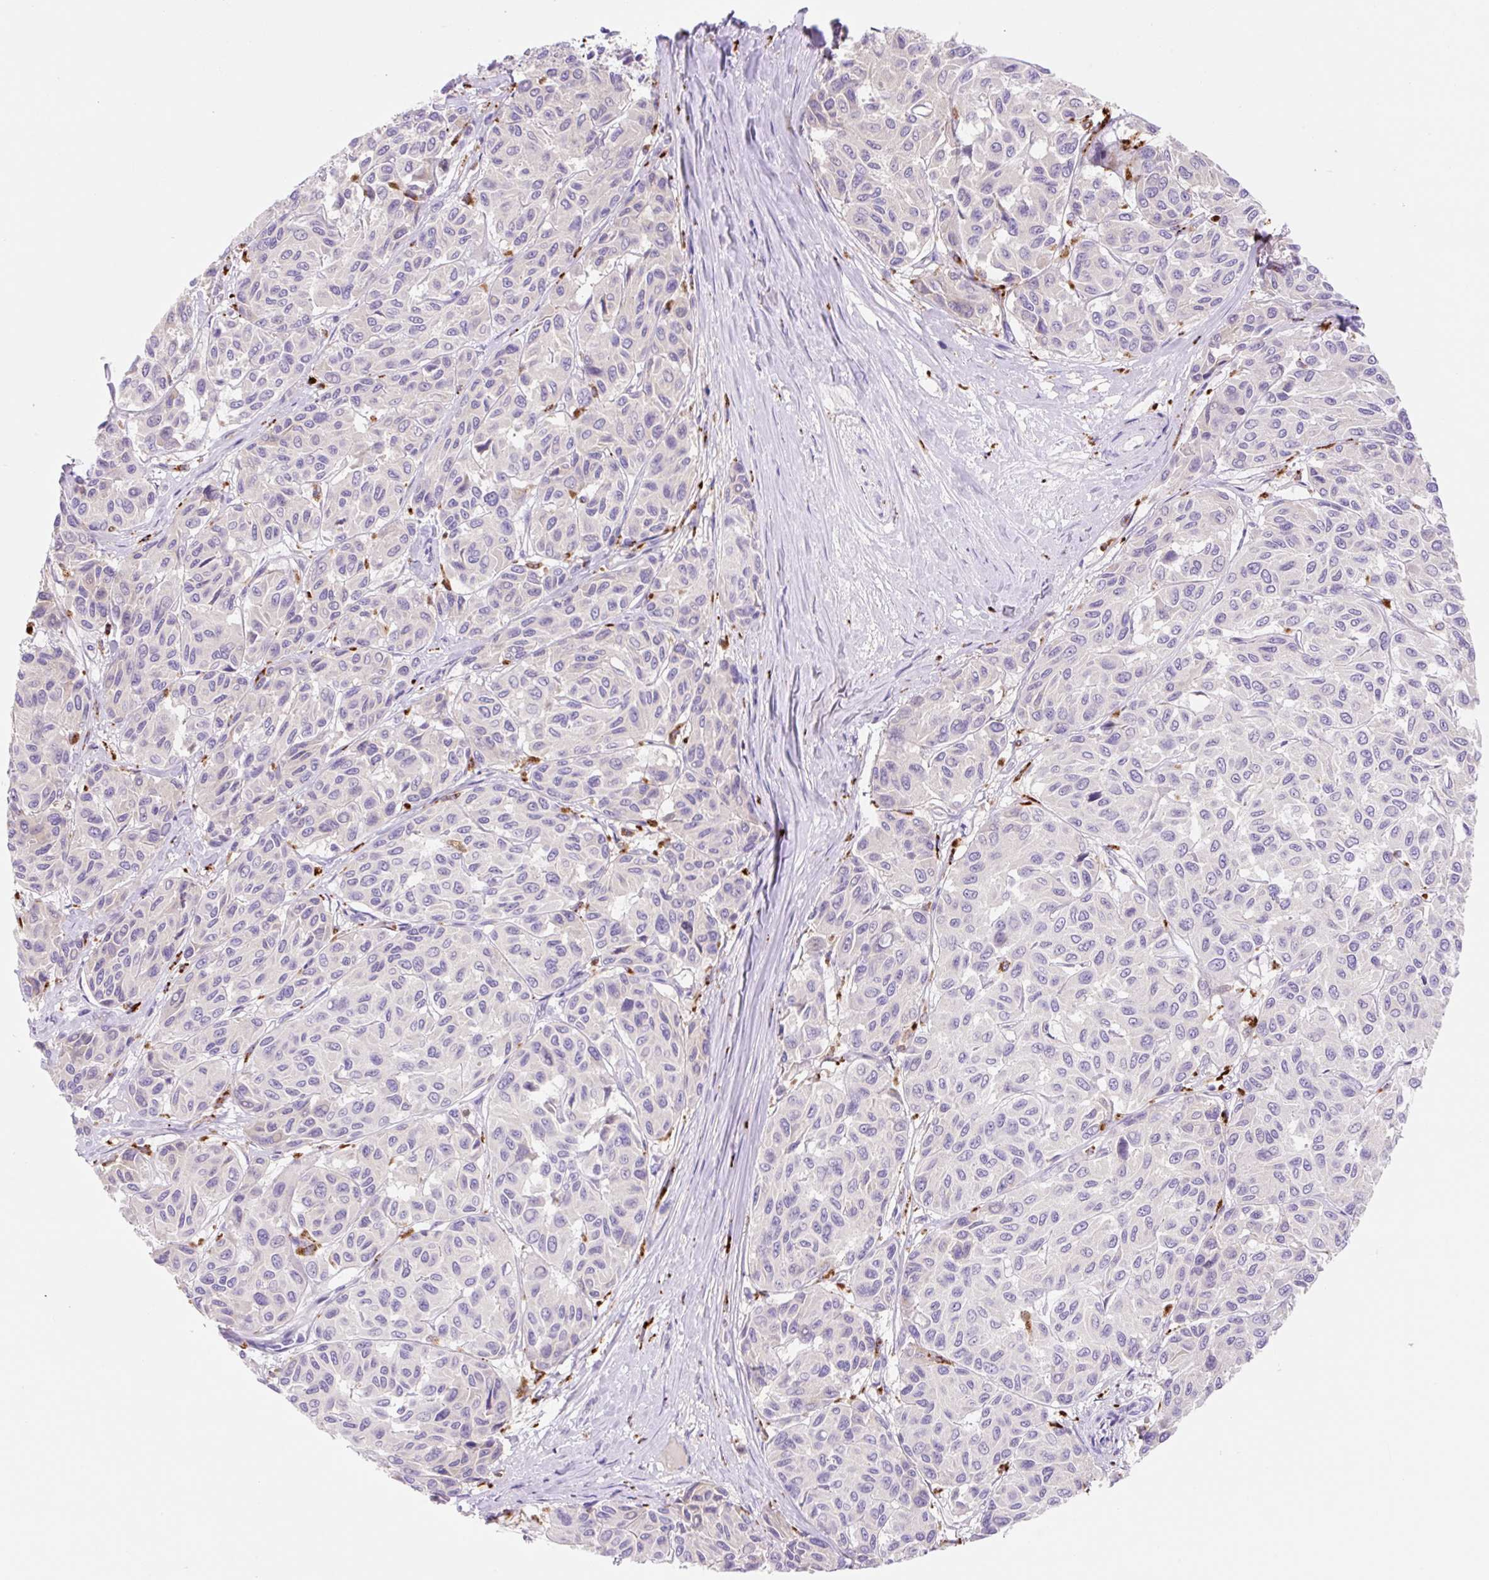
{"staining": {"intensity": "negative", "quantity": "none", "location": "none"}, "tissue": "melanoma", "cell_type": "Tumor cells", "image_type": "cancer", "snomed": [{"axis": "morphology", "description": "Malignant melanoma, NOS"}, {"axis": "topography", "description": "Skin"}], "caption": "An IHC histopathology image of malignant melanoma is shown. There is no staining in tumor cells of malignant melanoma.", "gene": "HEXA", "patient": {"sex": "female", "age": 66}}